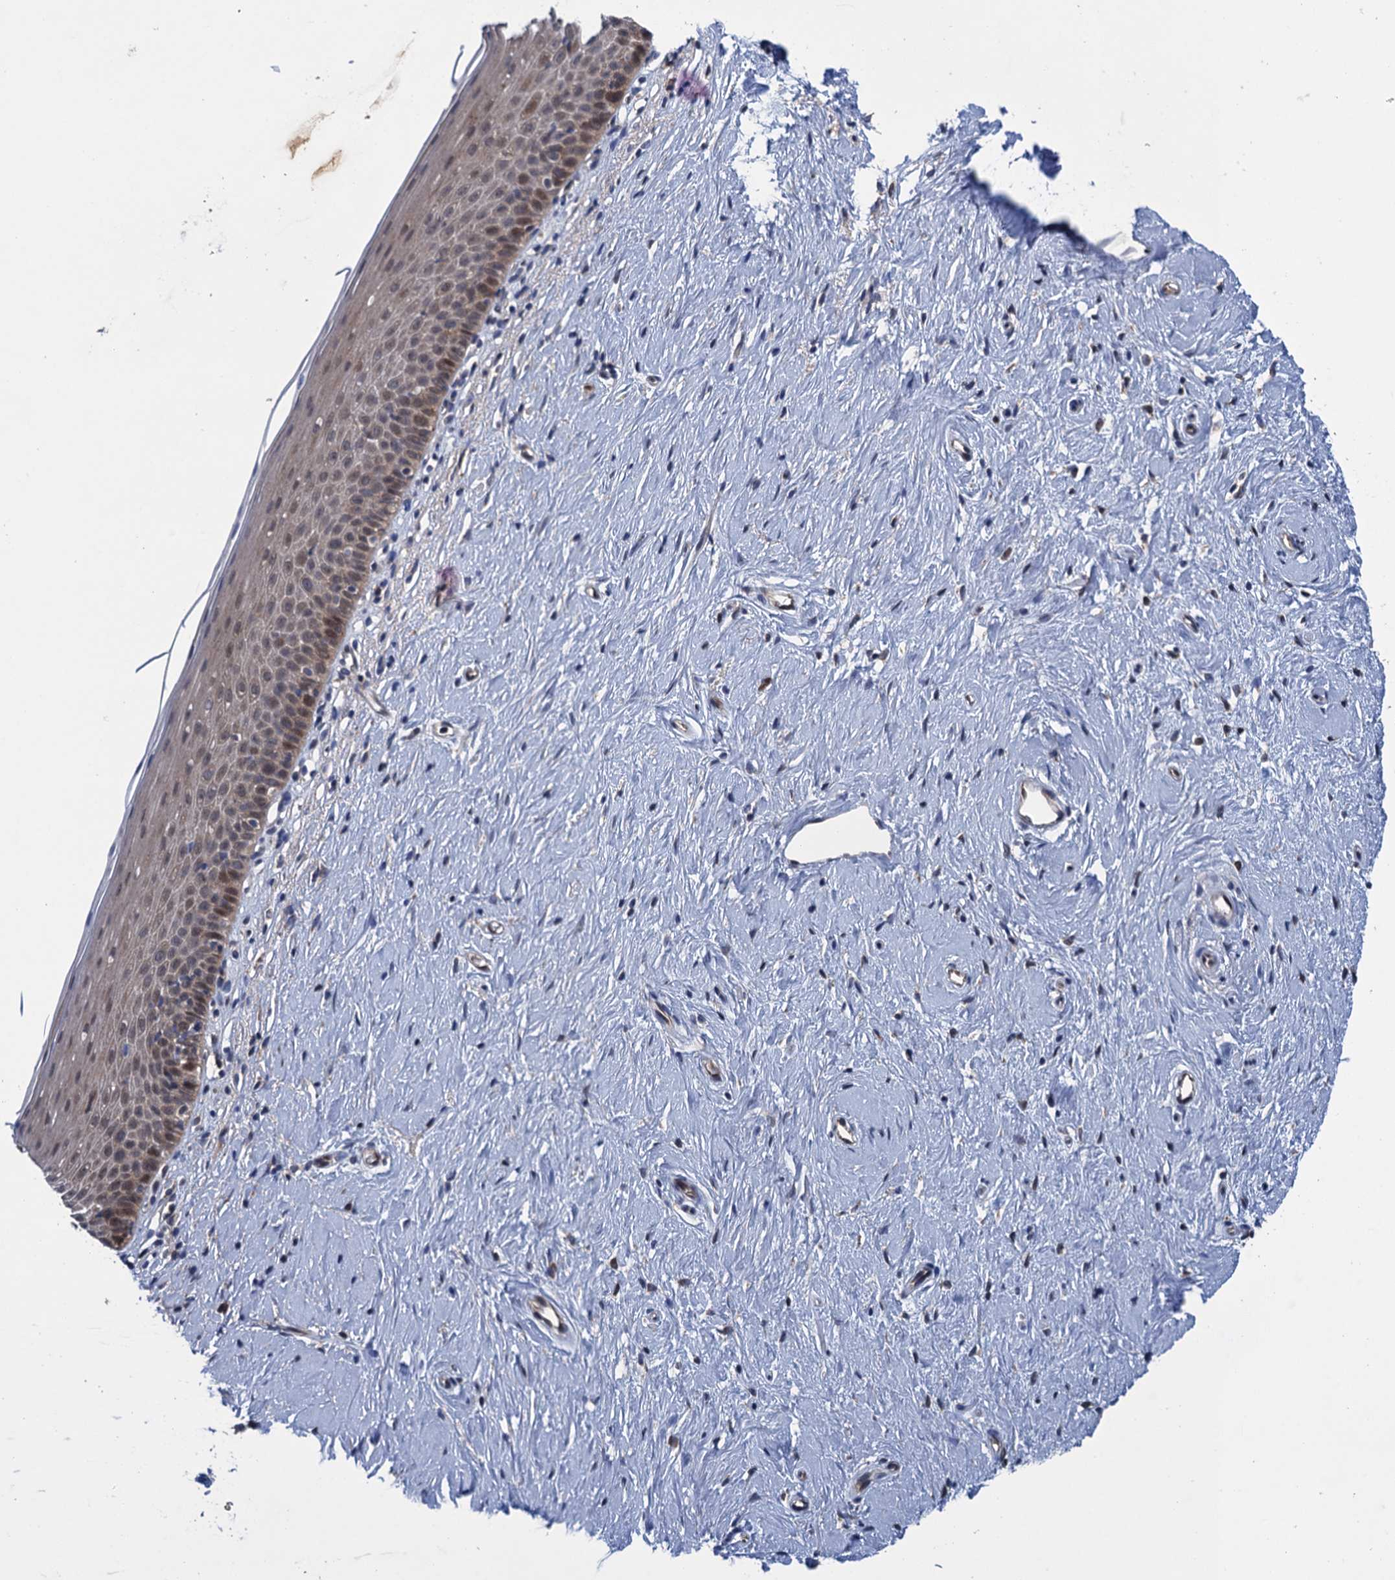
{"staining": {"intensity": "moderate", "quantity": "25%-75%", "location": "cytoplasmic/membranous"}, "tissue": "cervix", "cell_type": "Glandular cells", "image_type": "normal", "snomed": [{"axis": "morphology", "description": "Normal tissue, NOS"}, {"axis": "topography", "description": "Cervix"}], "caption": "This is an image of IHC staining of normal cervix, which shows moderate expression in the cytoplasmic/membranous of glandular cells.", "gene": "CNTN5", "patient": {"sex": "female", "age": 57}}